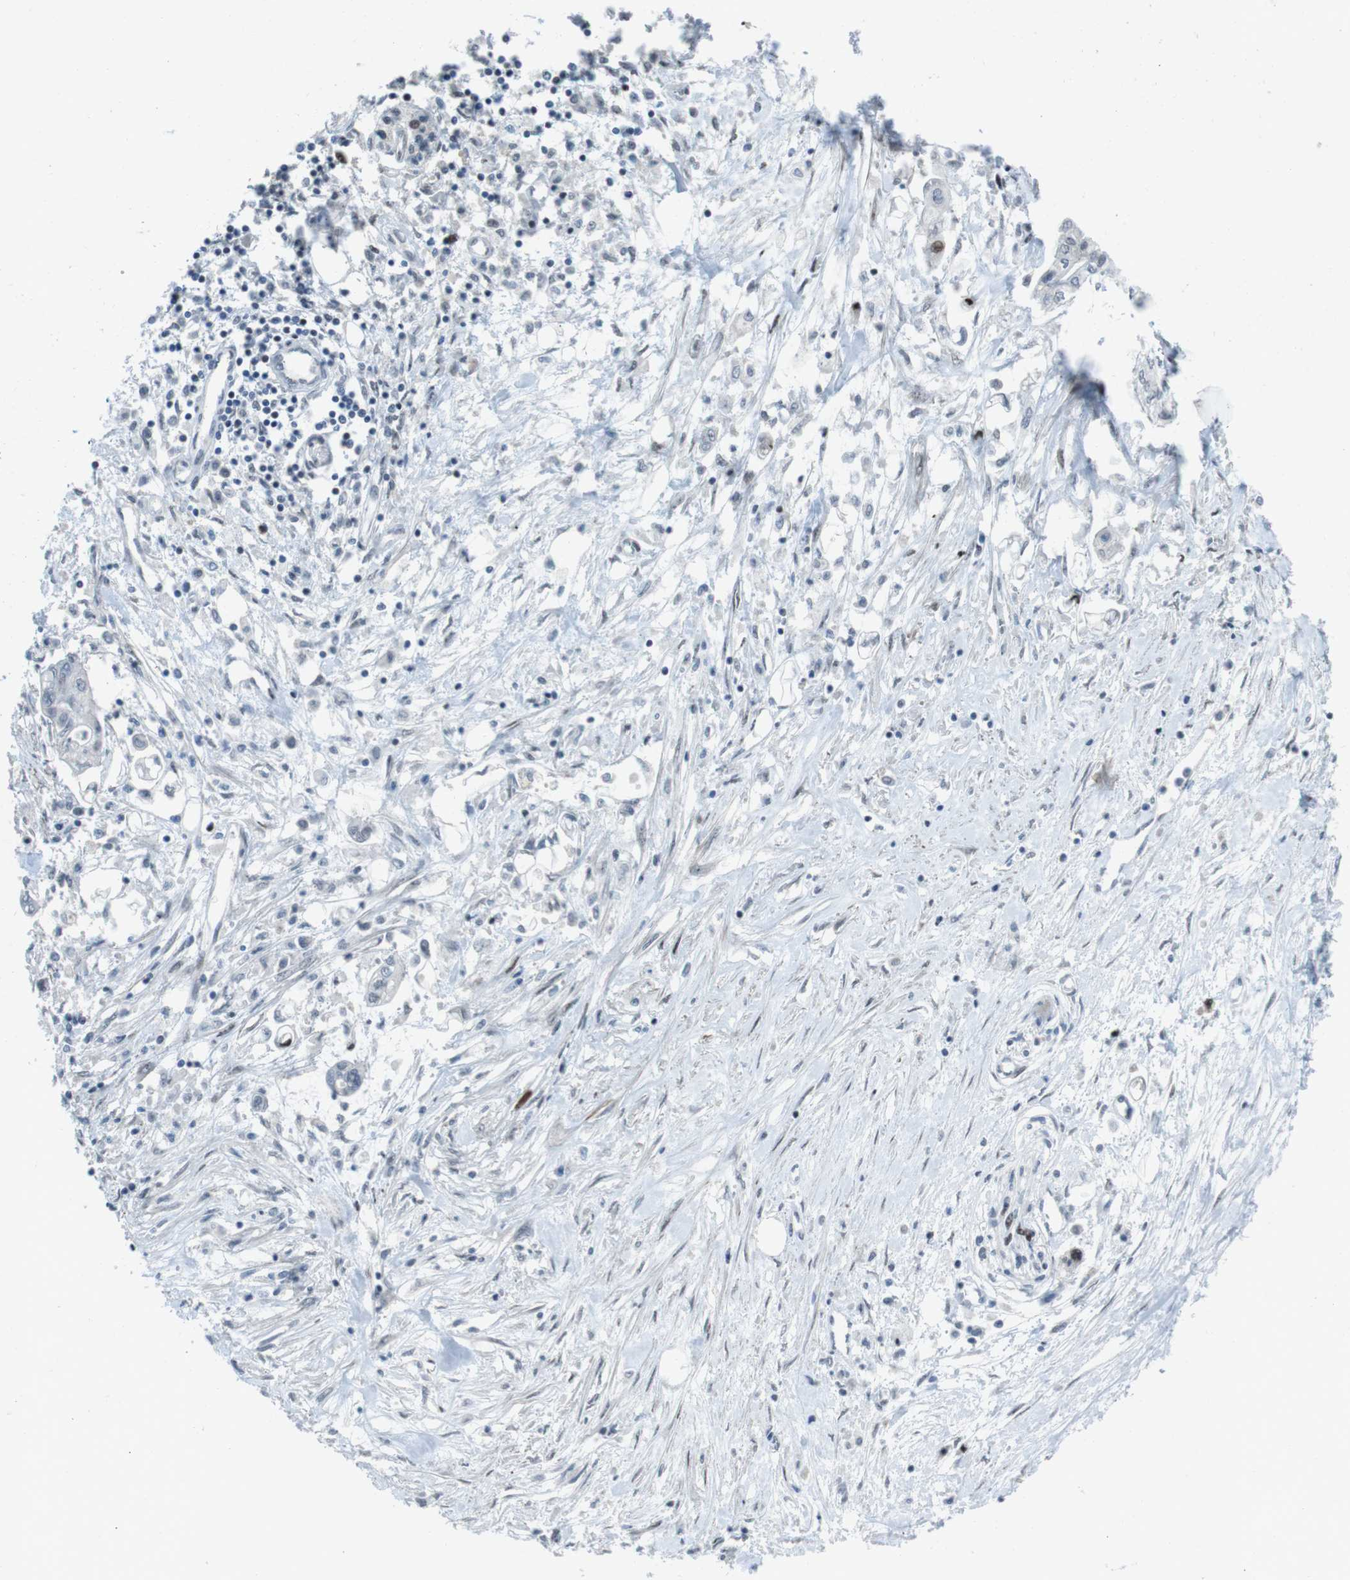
{"staining": {"intensity": "negative", "quantity": "none", "location": "none"}, "tissue": "pancreatic cancer", "cell_type": "Tumor cells", "image_type": "cancer", "snomed": [{"axis": "morphology", "description": "Adenocarcinoma, NOS"}, {"axis": "topography", "description": "Pancreas"}], "caption": "There is no significant expression in tumor cells of pancreatic cancer (adenocarcinoma).", "gene": "PBRM1", "patient": {"sex": "female", "age": 77}}